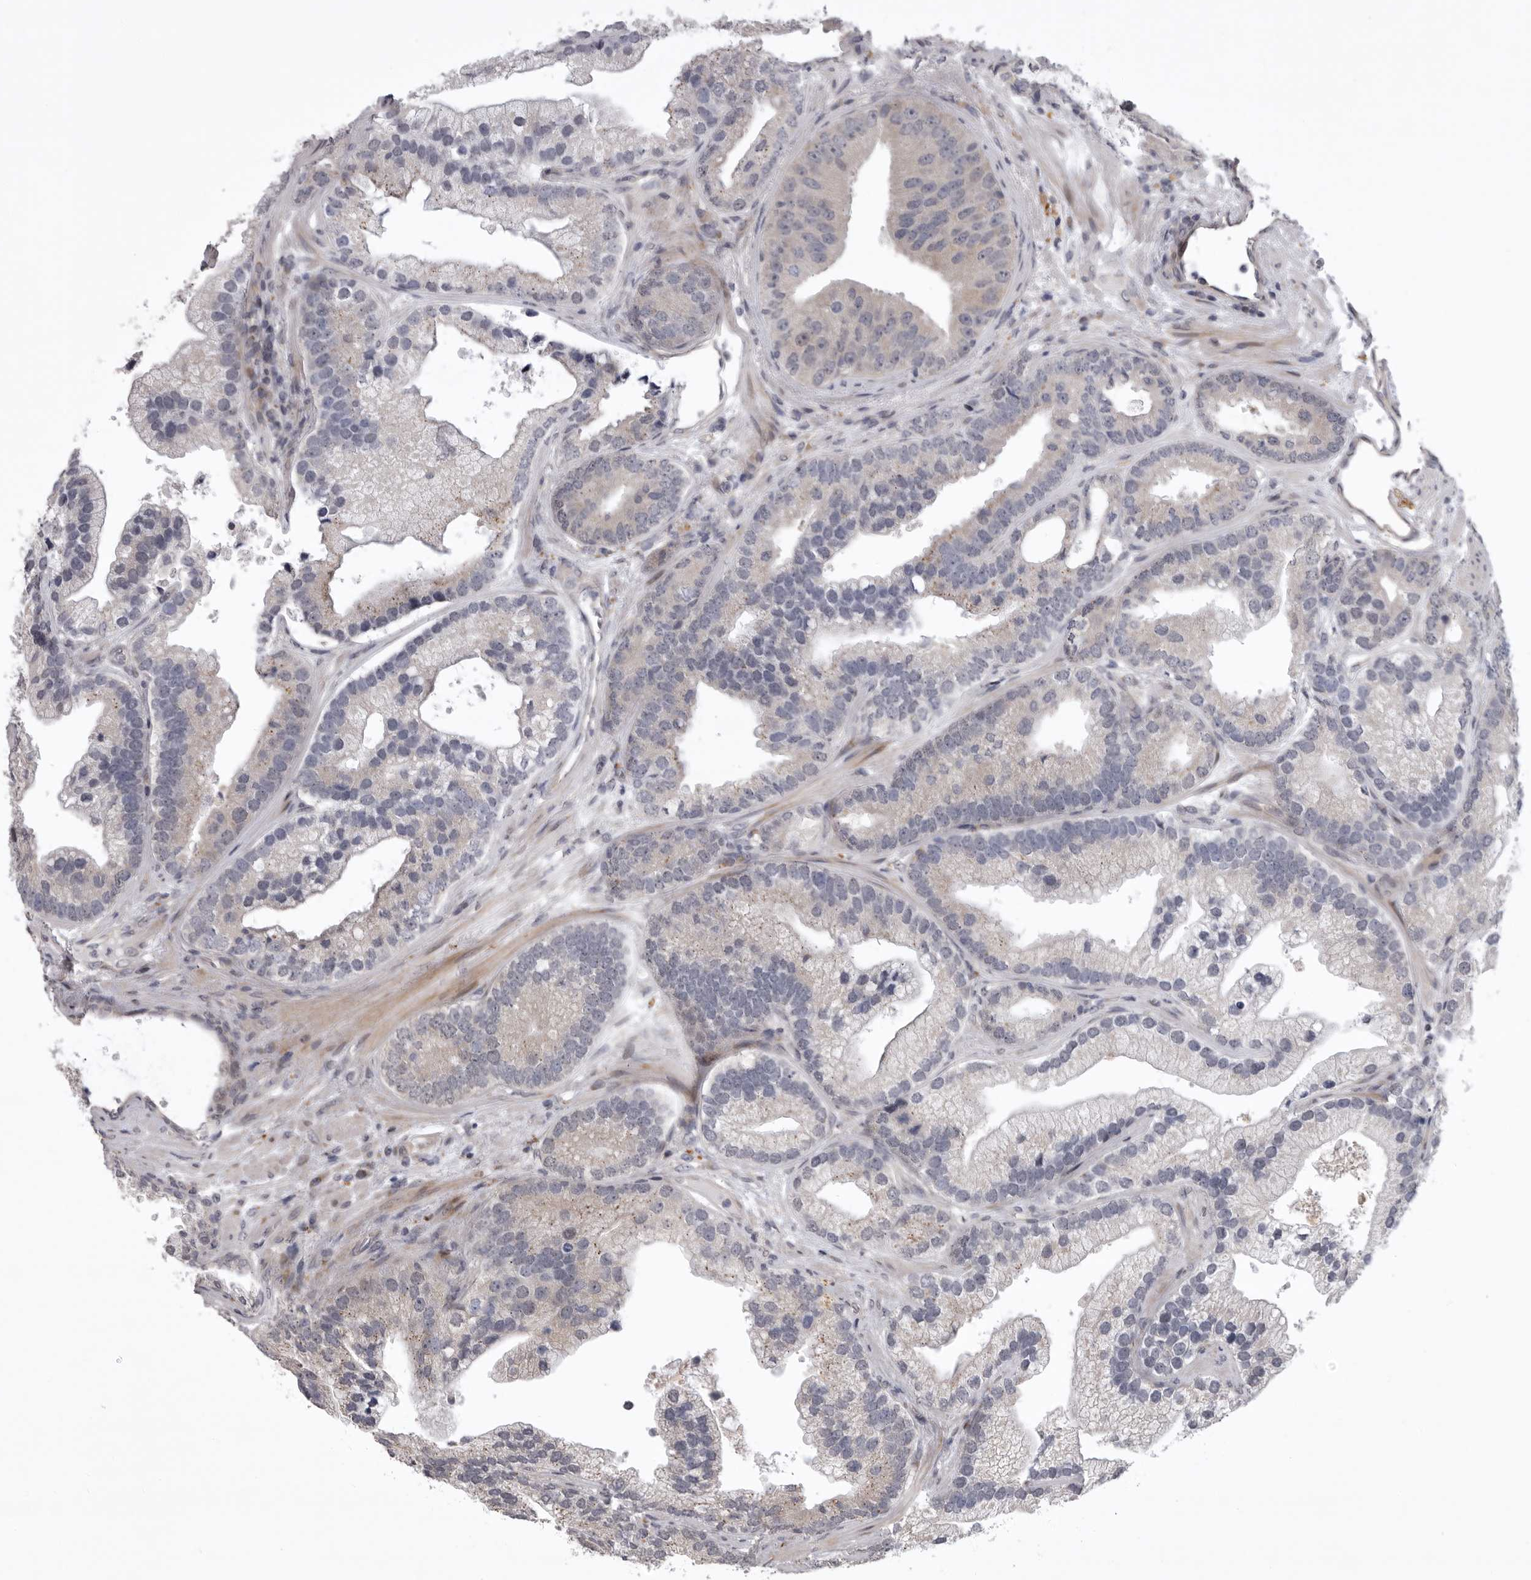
{"staining": {"intensity": "negative", "quantity": "none", "location": "none"}, "tissue": "prostate cancer", "cell_type": "Tumor cells", "image_type": "cancer", "snomed": [{"axis": "morphology", "description": "Adenocarcinoma, High grade"}, {"axis": "topography", "description": "Prostate"}], "caption": "The micrograph shows no staining of tumor cells in high-grade adenocarcinoma (prostate).", "gene": "C1orf109", "patient": {"sex": "male", "age": 70}}